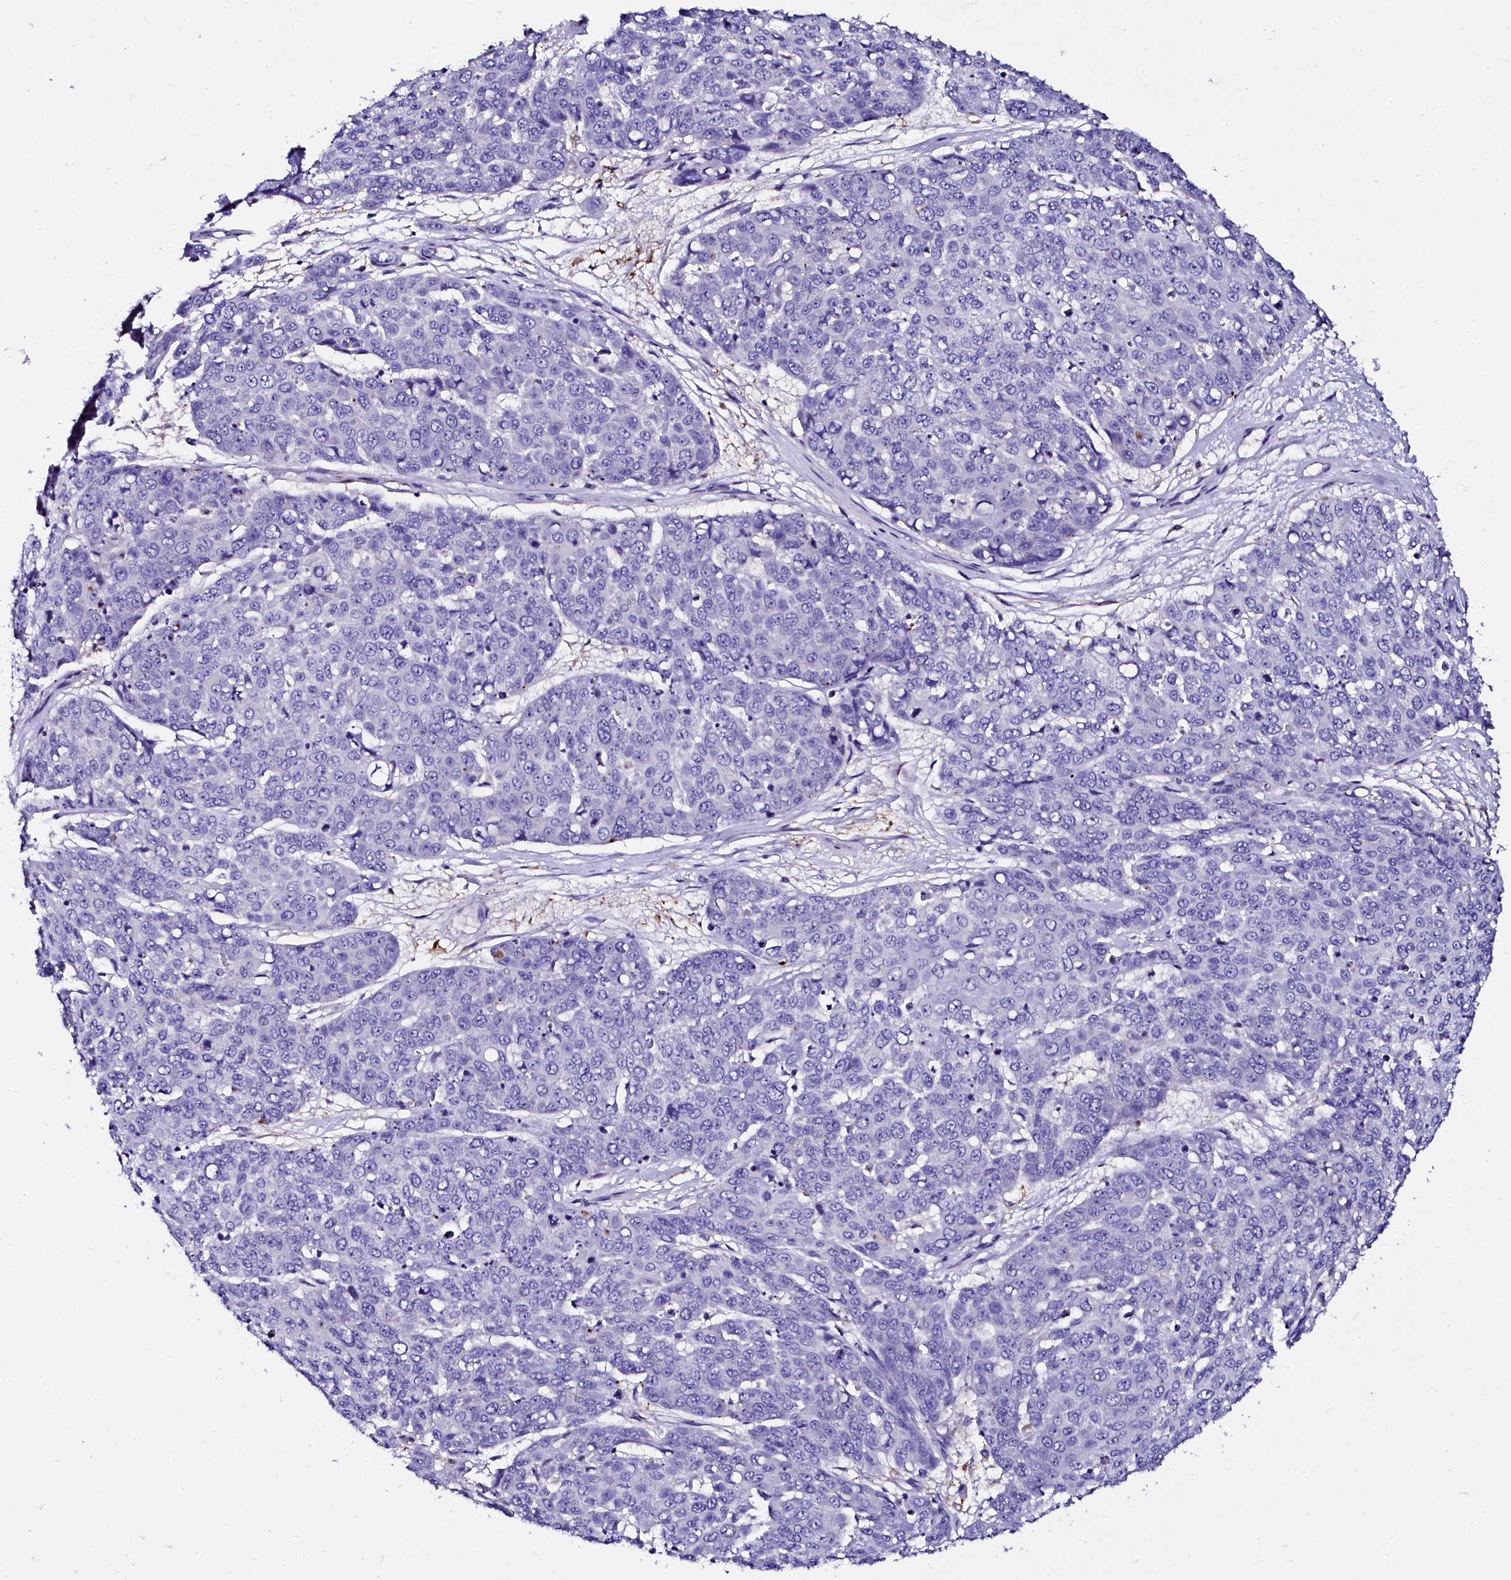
{"staining": {"intensity": "negative", "quantity": "none", "location": "none"}, "tissue": "skin cancer", "cell_type": "Tumor cells", "image_type": "cancer", "snomed": [{"axis": "morphology", "description": "Squamous cell carcinoma, NOS"}, {"axis": "topography", "description": "Skin"}], "caption": "High magnification brightfield microscopy of squamous cell carcinoma (skin) stained with DAB (3,3'-diaminobenzidine) (brown) and counterstained with hematoxylin (blue): tumor cells show no significant positivity.", "gene": "OTOL1", "patient": {"sex": "male", "age": 71}}